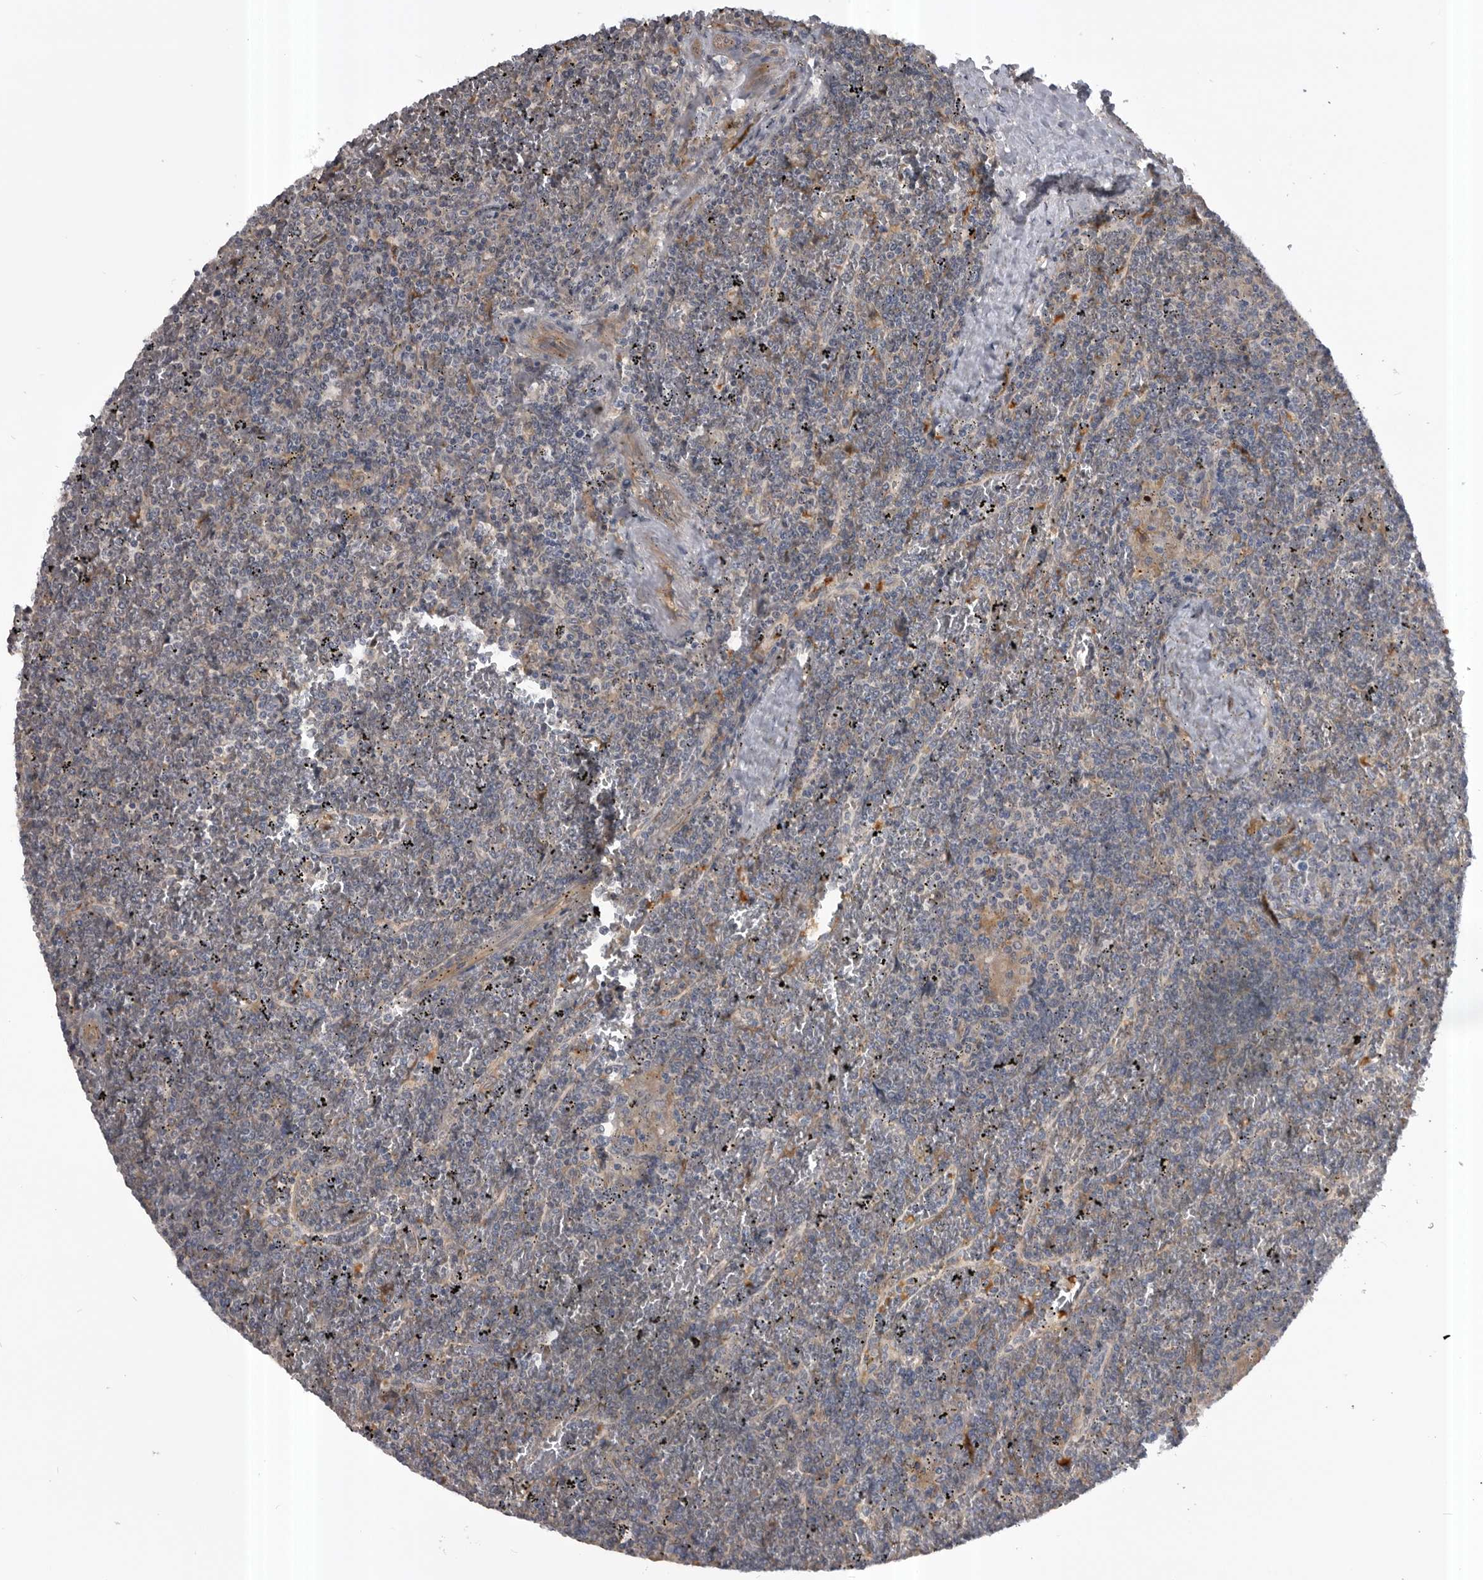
{"staining": {"intensity": "negative", "quantity": "none", "location": "none"}, "tissue": "lymphoma", "cell_type": "Tumor cells", "image_type": "cancer", "snomed": [{"axis": "morphology", "description": "Malignant lymphoma, non-Hodgkin's type, Low grade"}, {"axis": "topography", "description": "Spleen"}], "caption": "Low-grade malignant lymphoma, non-Hodgkin's type stained for a protein using immunohistochemistry reveals no positivity tumor cells.", "gene": "RAB3GAP2", "patient": {"sex": "female", "age": 19}}